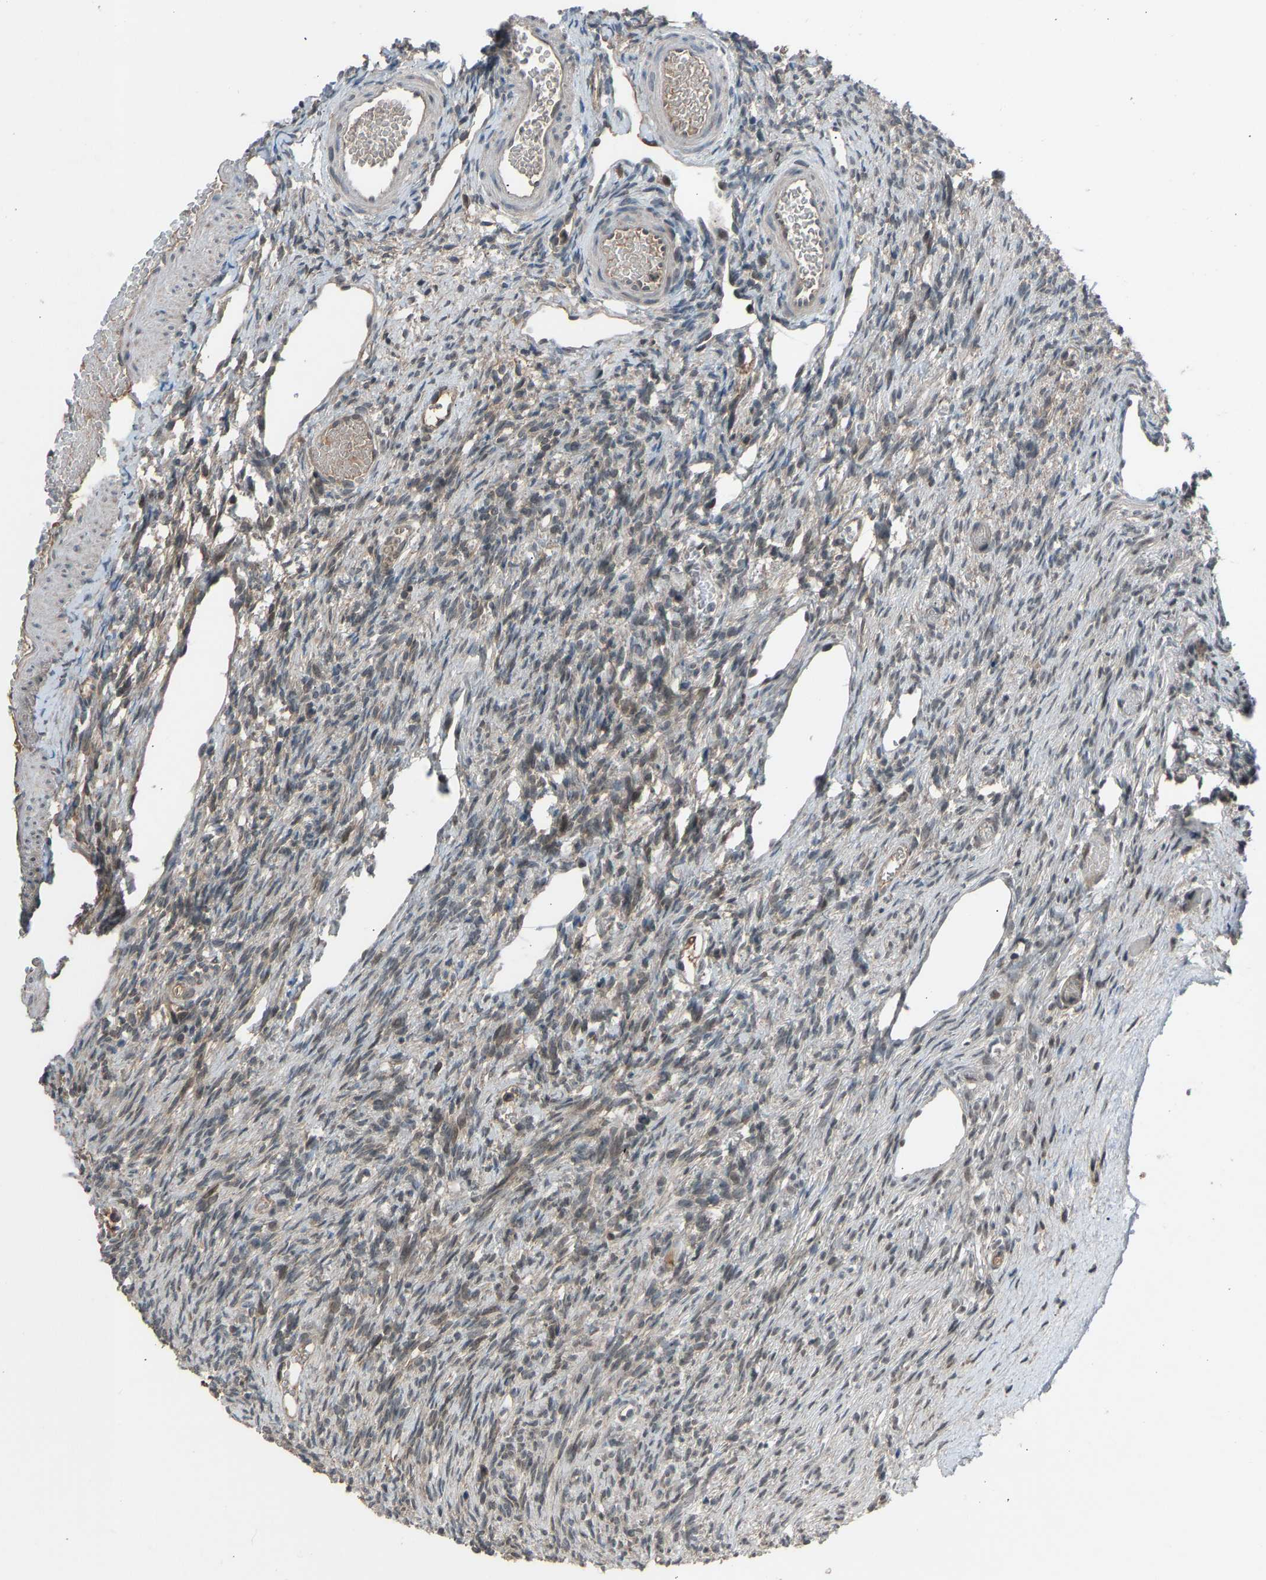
{"staining": {"intensity": "weak", "quantity": "25%-75%", "location": "cytoplasmic/membranous,nuclear"}, "tissue": "ovary", "cell_type": "Ovarian stroma cells", "image_type": "normal", "snomed": [{"axis": "morphology", "description": "Normal tissue, NOS"}, {"axis": "topography", "description": "Ovary"}], "caption": "Immunohistochemical staining of normal ovary reveals low levels of weak cytoplasmic/membranous,nuclear staining in approximately 25%-75% of ovarian stroma cells. (DAB = brown stain, brightfield microscopy at high magnification).", "gene": "SLC43A1", "patient": {"sex": "female", "age": 33}}